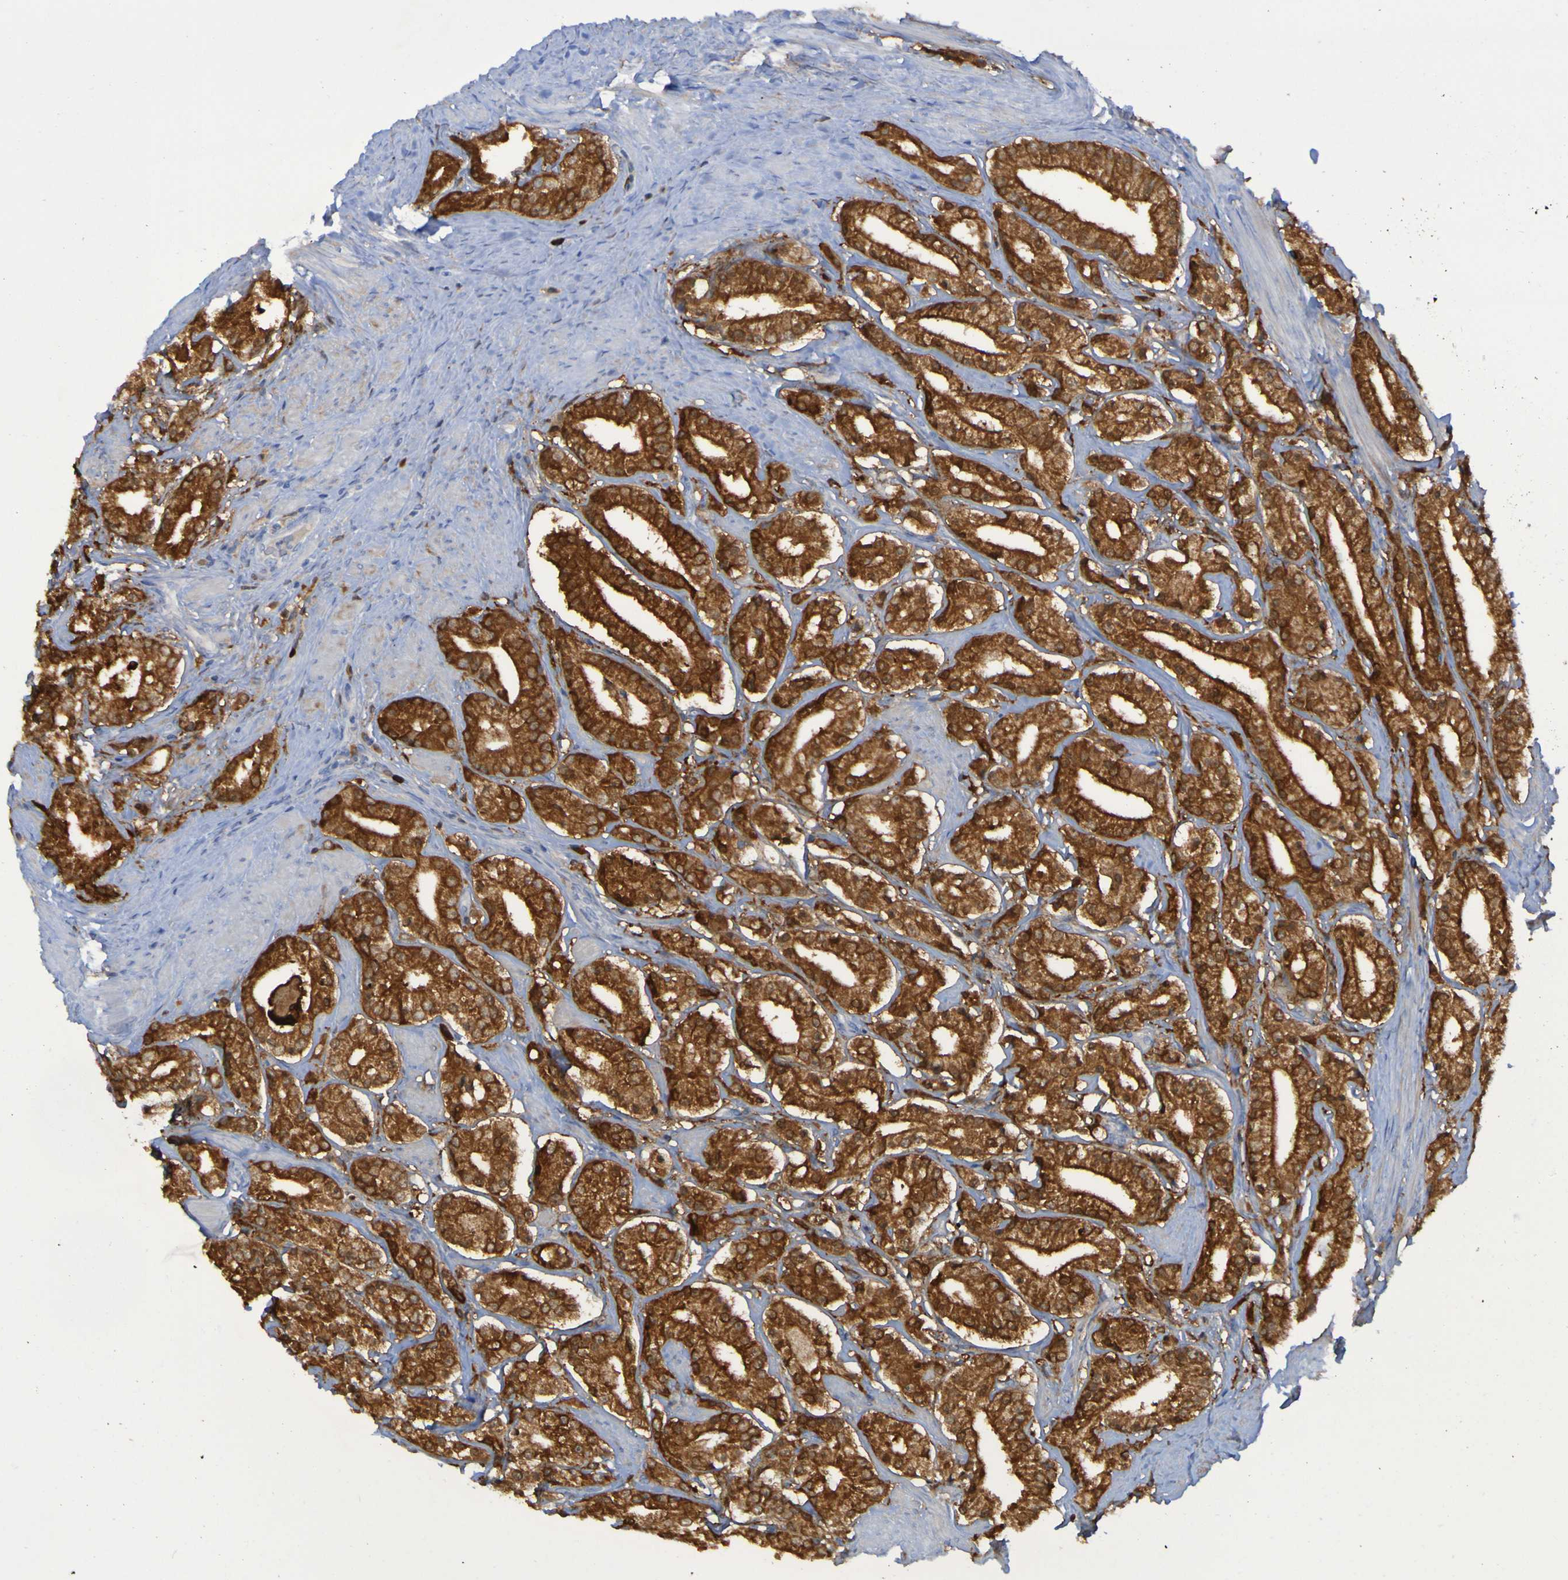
{"staining": {"intensity": "strong", "quantity": ">75%", "location": "cytoplasmic/membranous"}, "tissue": "prostate cancer", "cell_type": "Tumor cells", "image_type": "cancer", "snomed": [{"axis": "morphology", "description": "Adenocarcinoma, Low grade"}, {"axis": "topography", "description": "Prostate"}], "caption": "Tumor cells display high levels of strong cytoplasmic/membranous expression in about >75% of cells in human prostate adenocarcinoma (low-grade).", "gene": "MPPE1", "patient": {"sex": "male", "age": 63}}